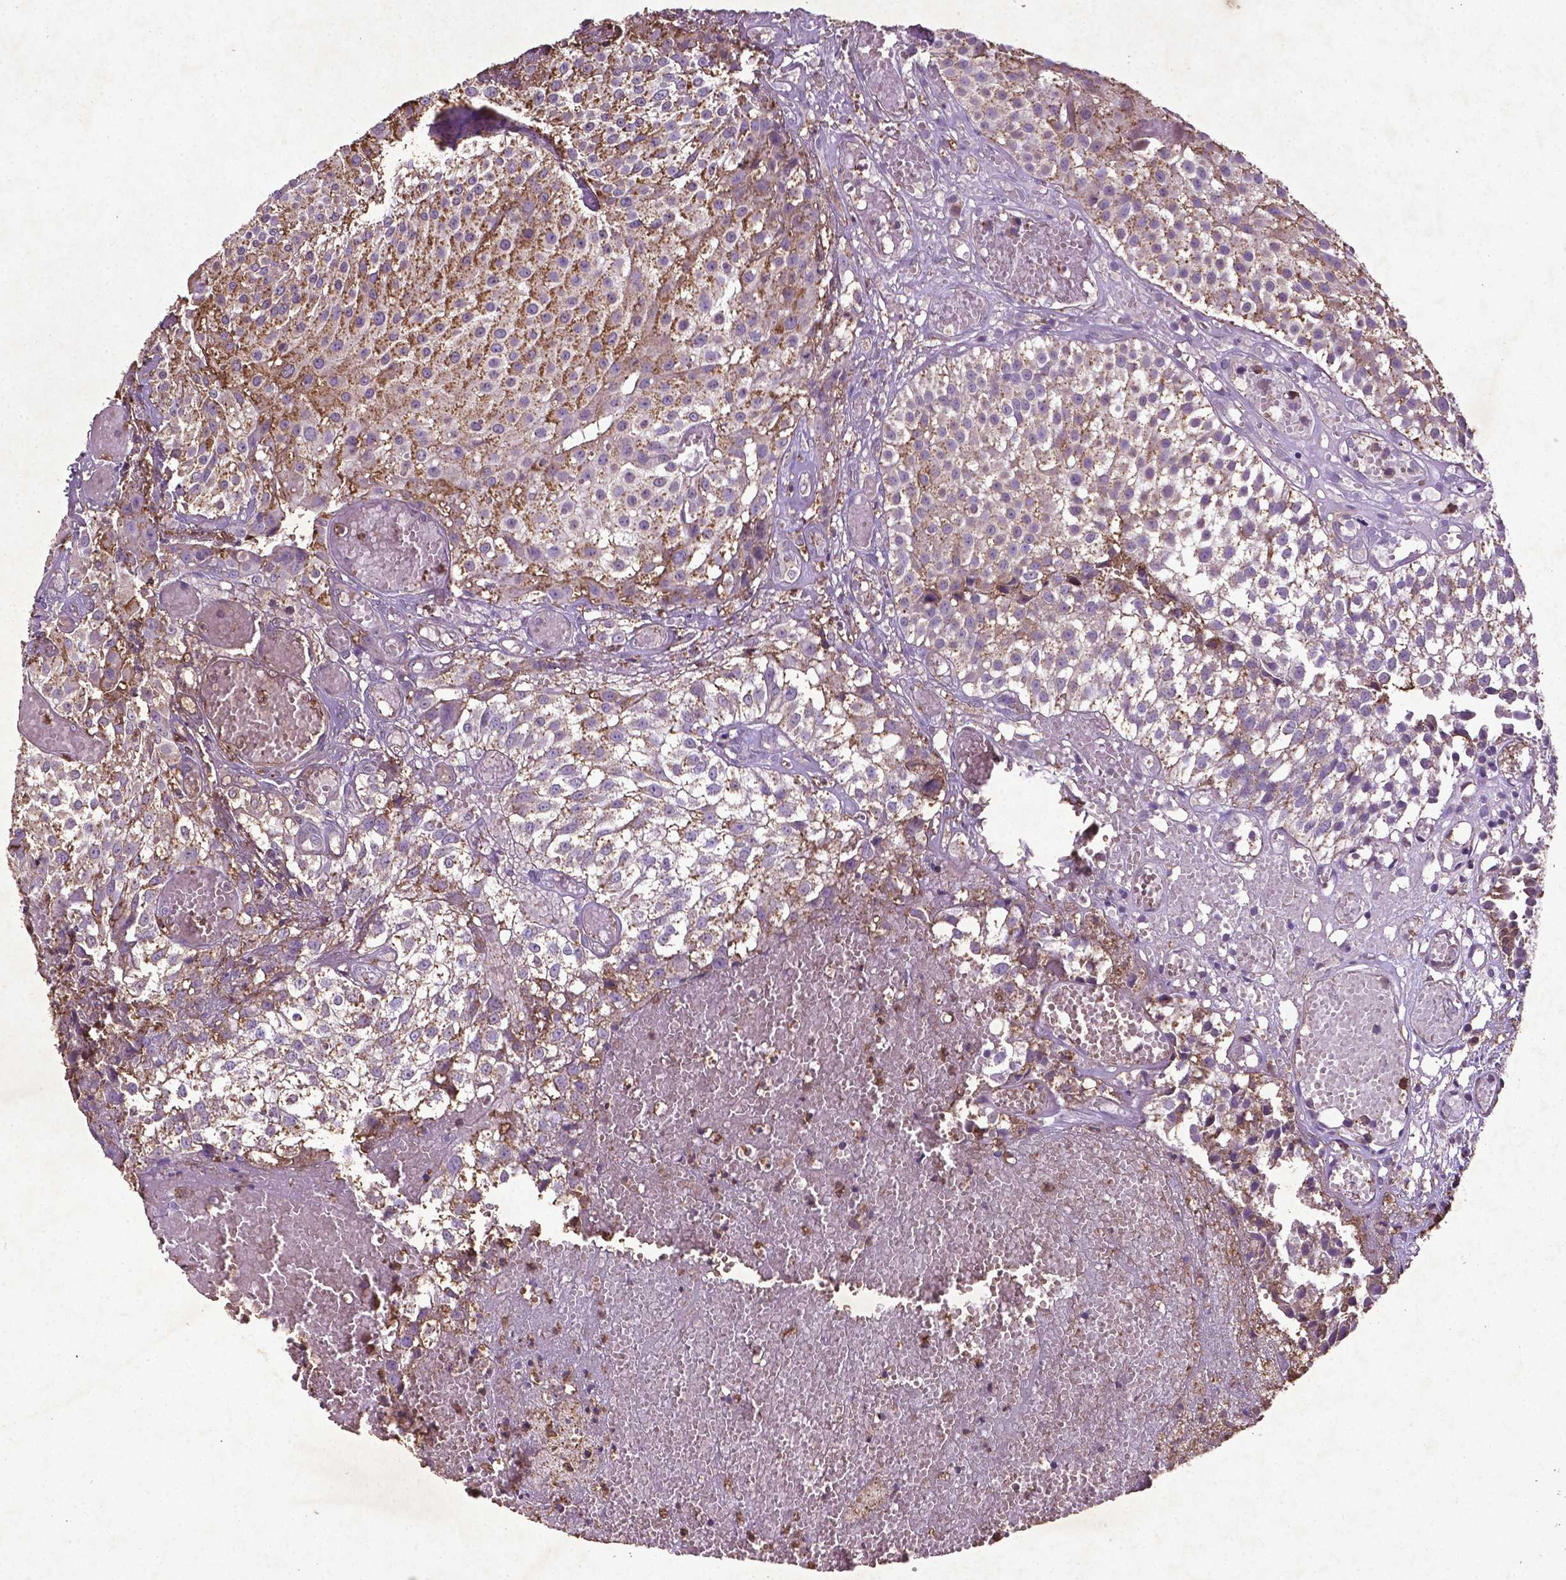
{"staining": {"intensity": "moderate", "quantity": ">75%", "location": "cytoplasmic/membranous"}, "tissue": "urothelial cancer", "cell_type": "Tumor cells", "image_type": "cancer", "snomed": [{"axis": "morphology", "description": "Urothelial carcinoma, Low grade"}, {"axis": "topography", "description": "Urinary bladder"}], "caption": "An IHC image of tumor tissue is shown. Protein staining in brown shows moderate cytoplasmic/membranous positivity in urothelial cancer within tumor cells.", "gene": "MTOR", "patient": {"sex": "male", "age": 79}}